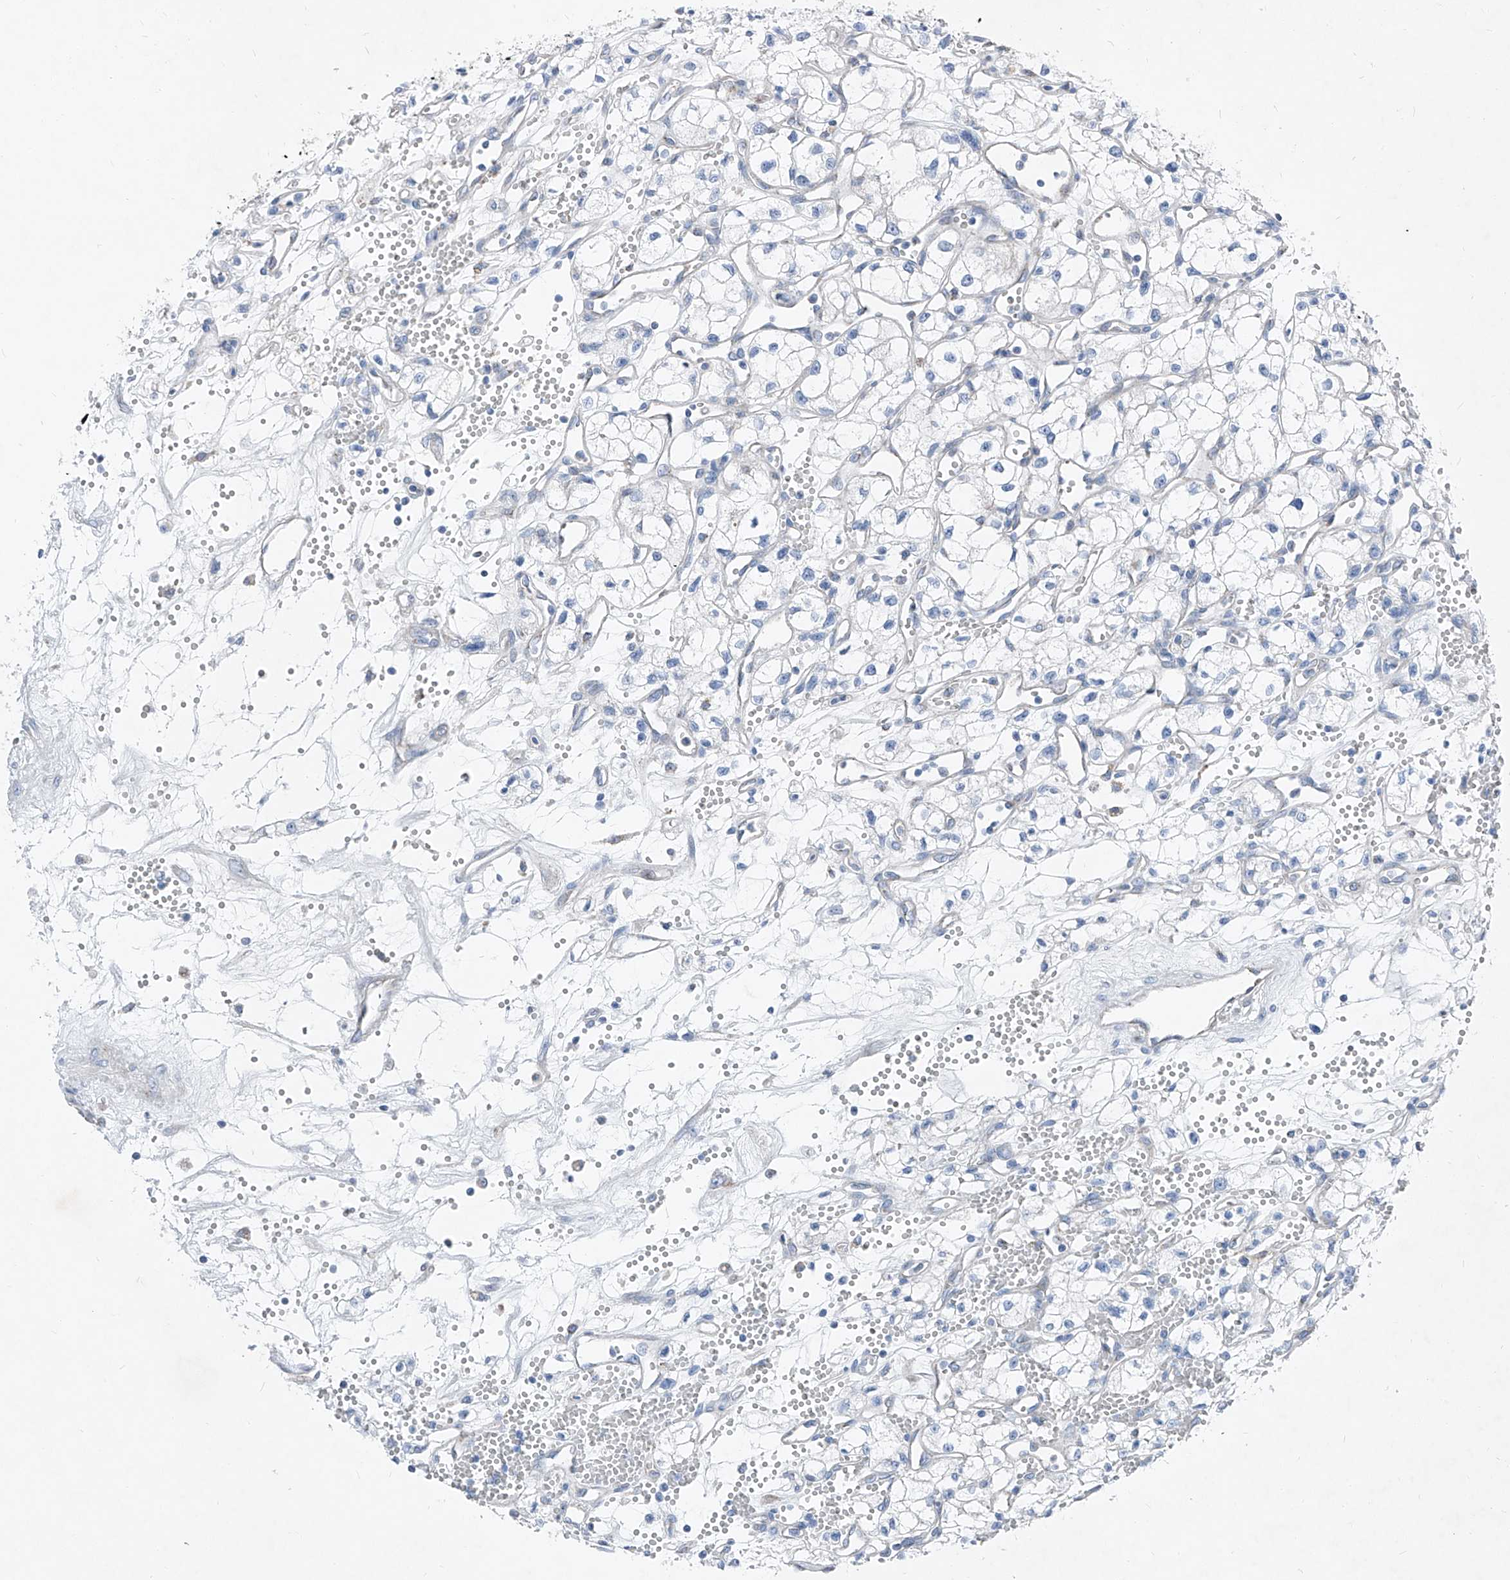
{"staining": {"intensity": "negative", "quantity": "none", "location": "none"}, "tissue": "renal cancer", "cell_type": "Tumor cells", "image_type": "cancer", "snomed": [{"axis": "morphology", "description": "Adenocarcinoma, NOS"}, {"axis": "topography", "description": "Kidney"}], "caption": "Renal adenocarcinoma stained for a protein using IHC exhibits no positivity tumor cells.", "gene": "AGPS", "patient": {"sex": "male", "age": 59}}